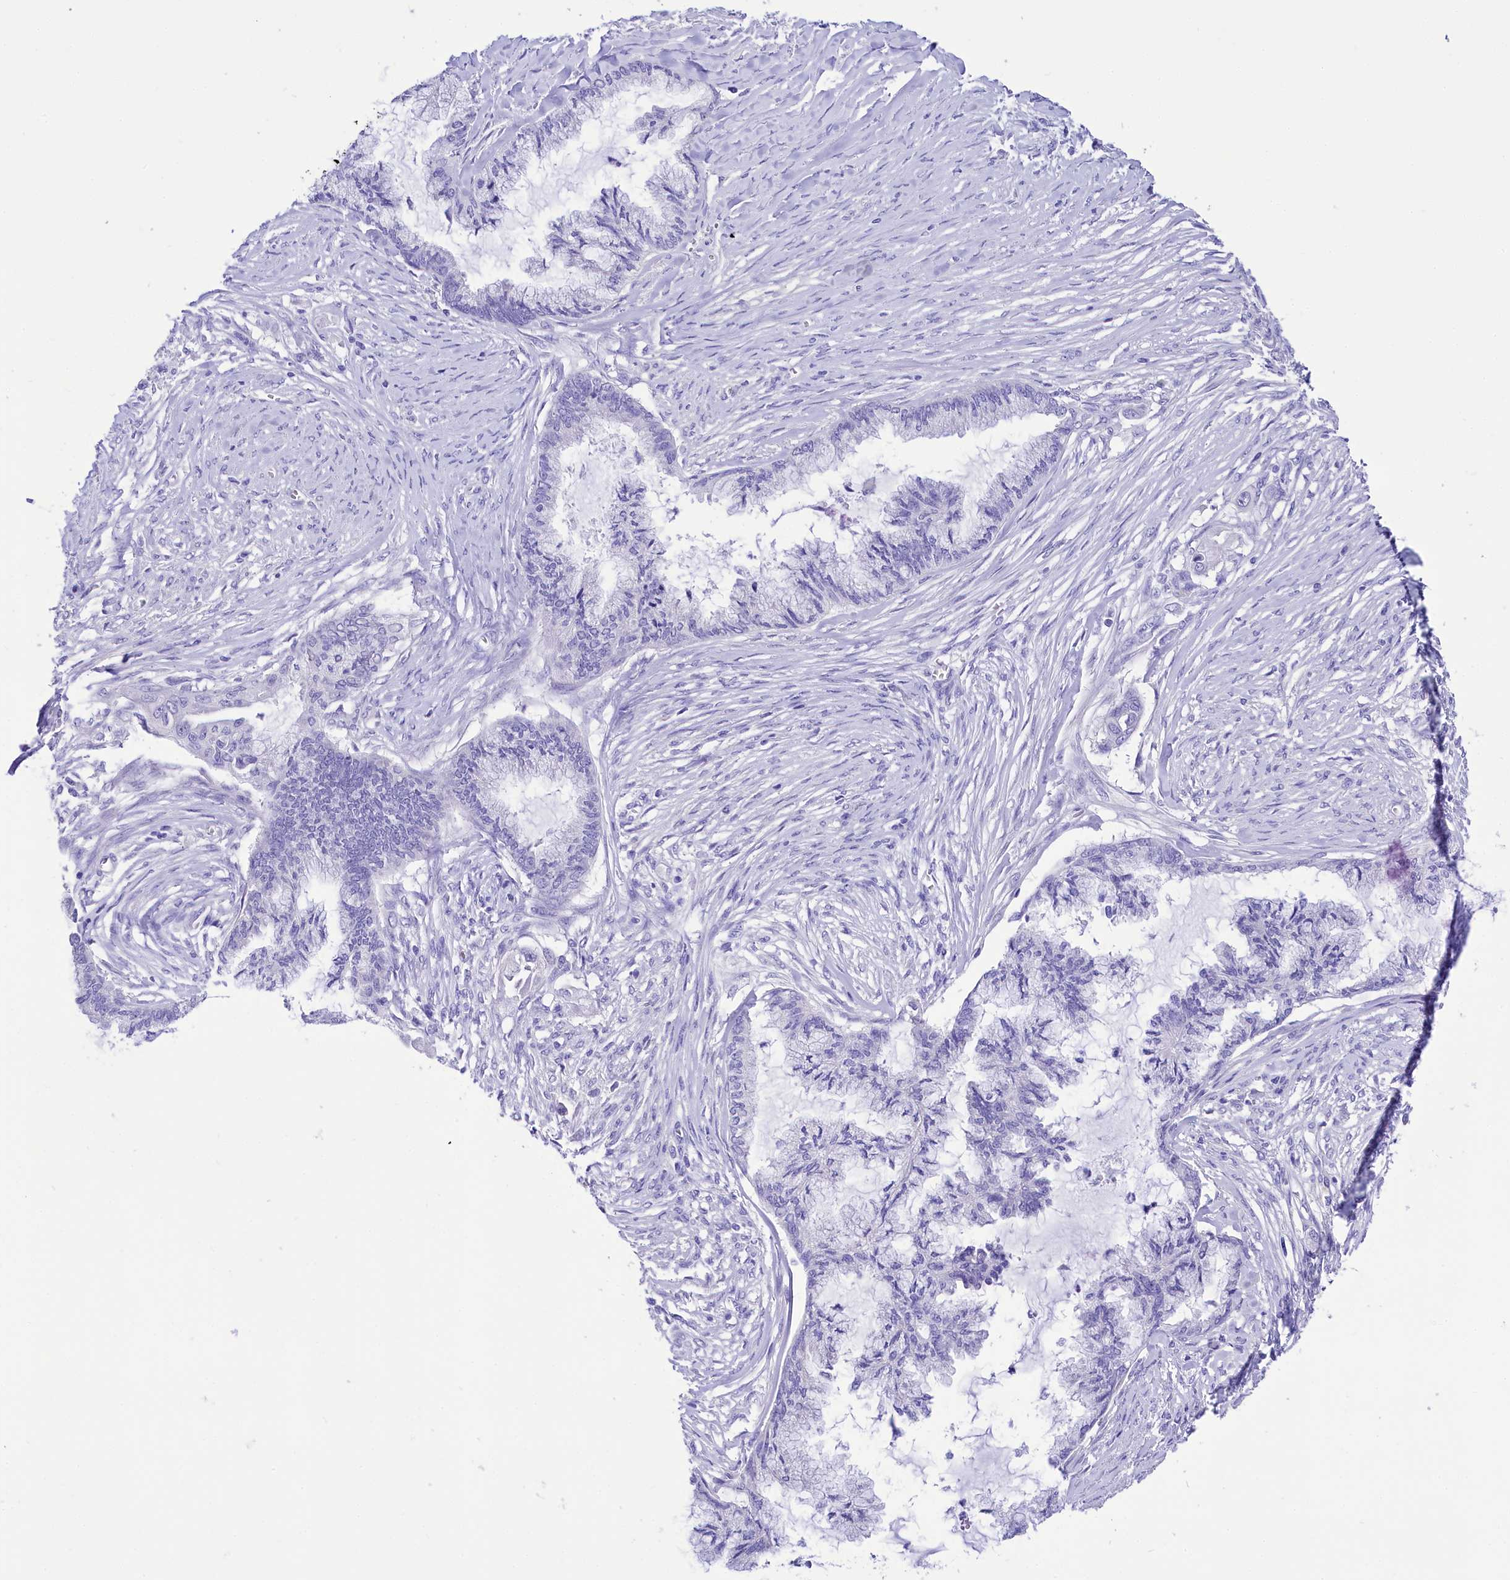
{"staining": {"intensity": "negative", "quantity": "none", "location": "none"}, "tissue": "endometrial cancer", "cell_type": "Tumor cells", "image_type": "cancer", "snomed": [{"axis": "morphology", "description": "Adenocarcinoma, NOS"}, {"axis": "topography", "description": "Endometrium"}], "caption": "Endometrial cancer stained for a protein using immunohistochemistry (IHC) demonstrates no expression tumor cells.", "gene": "TTC36", "patient": {"sex": "female", "age": 86}}